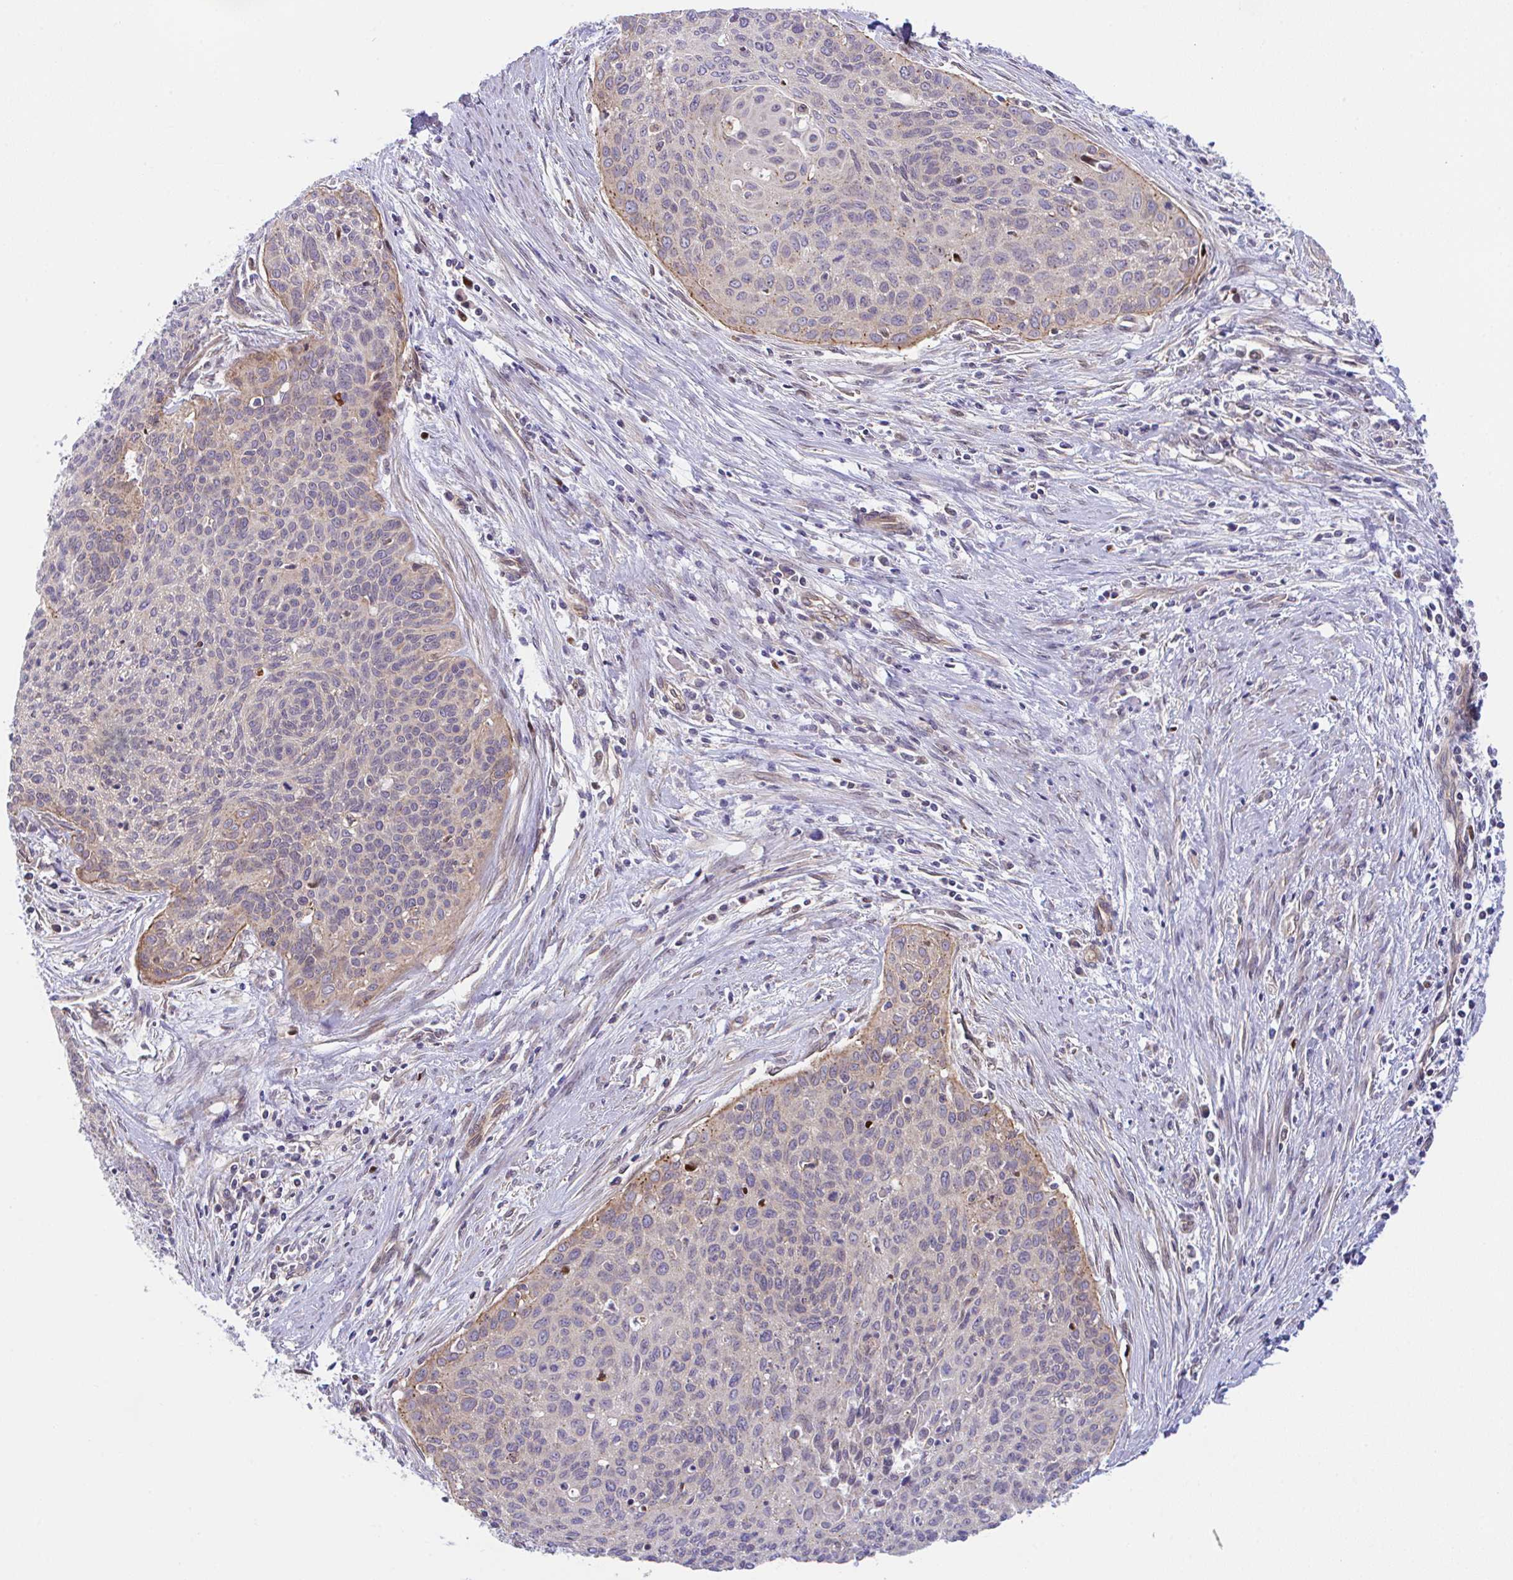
{"staining": {"intensity": "negative", "quantity": "none", "location": "none"}, "tissue": "cervical cancer", "cell_type": "Tumor cells", "image_type": "cancer", "snomed": [{"axis": "morphology", "description": "Squamous cell carcinoma, NOS"}, {"axis": "topography", "description": "Cervix"}], "caption": "The immunohistochemistry image has no significant staining in tumor cells of cervical squamous cell carcinoma tissue.", "gene": "ZBED3", "patient": {"sex": "female", "age": 55}}